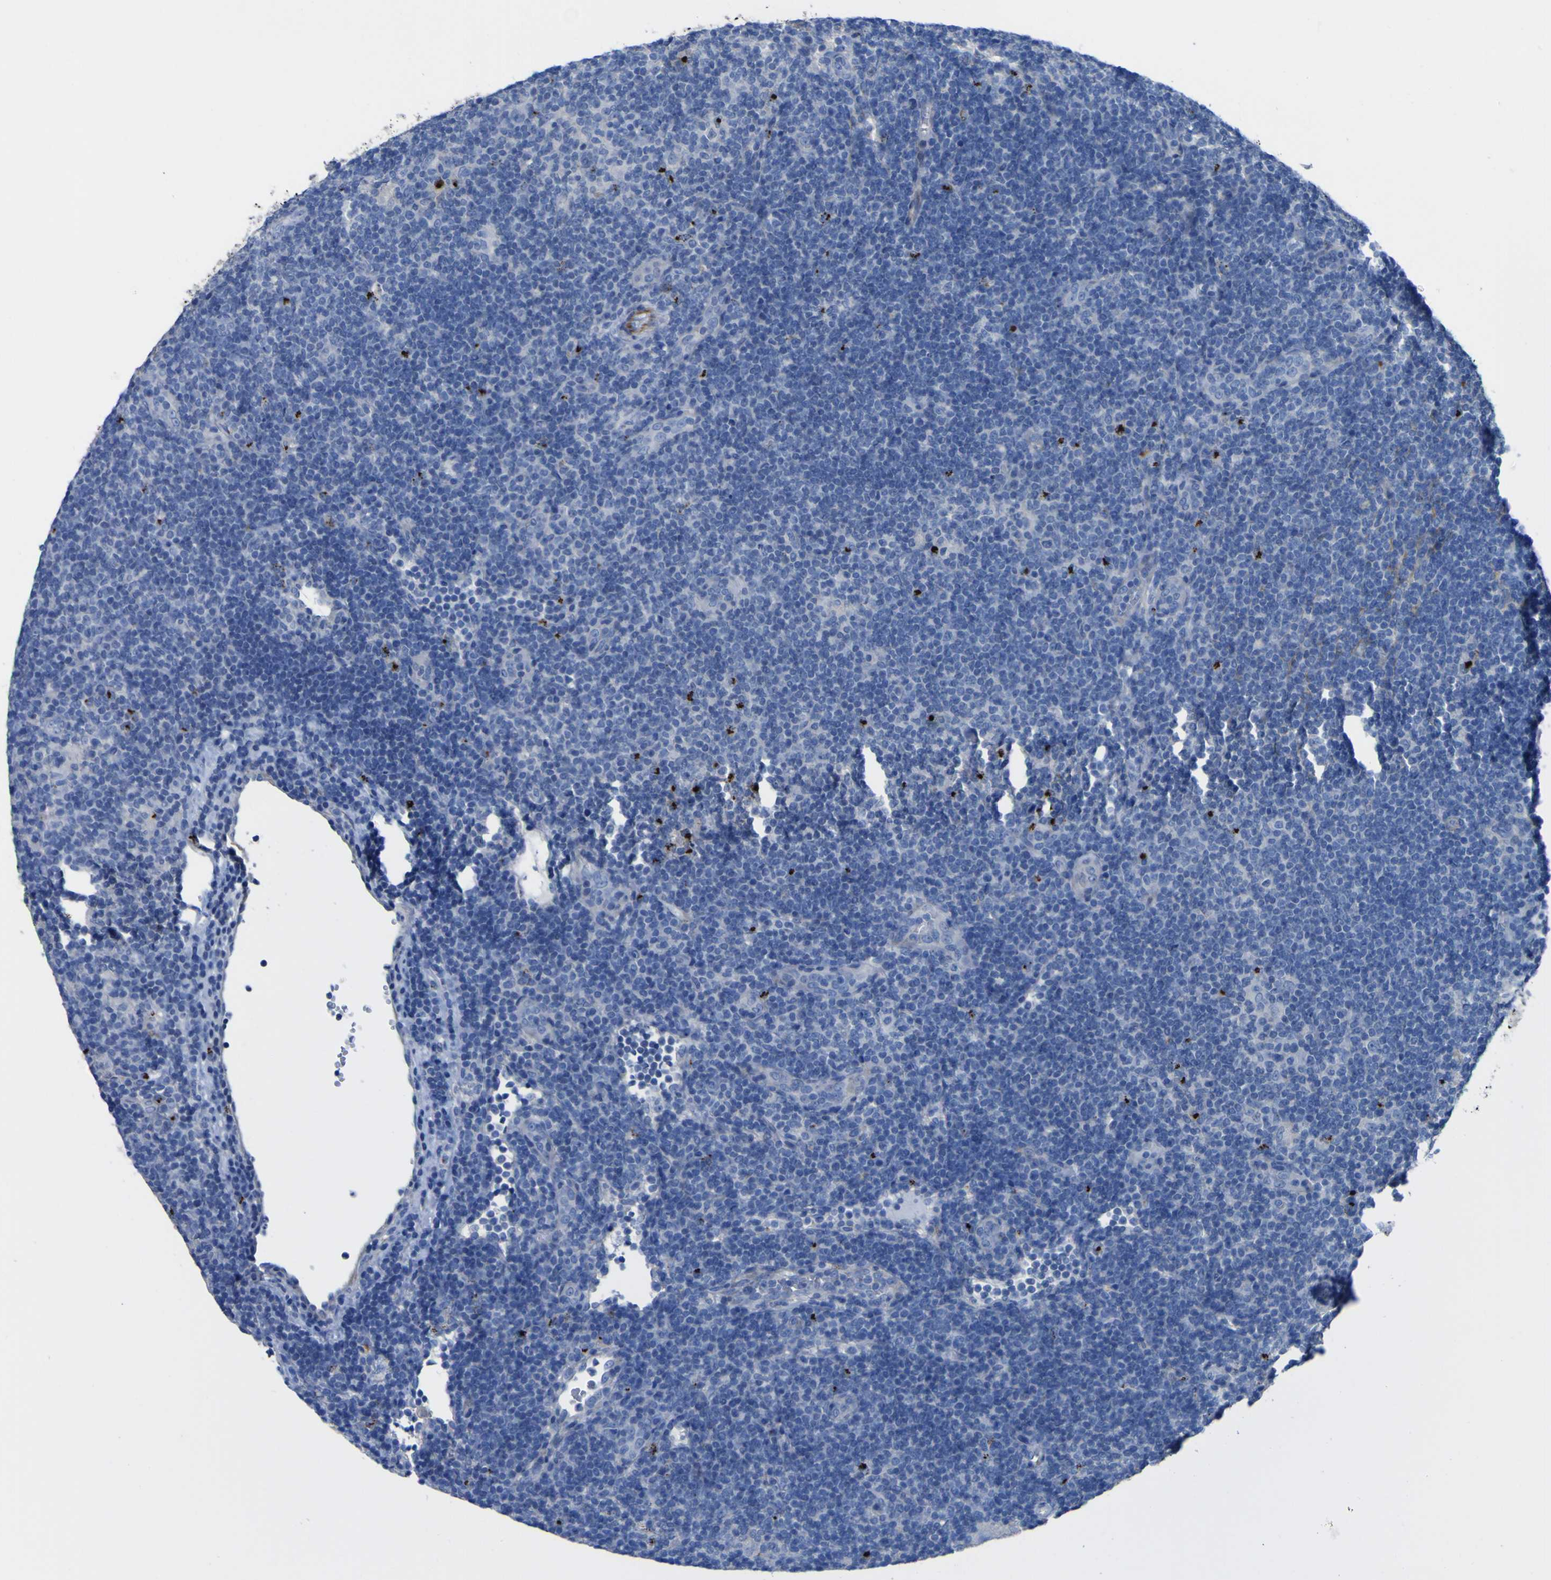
{"staining": {"intensity": "negative", "quantity": "none", "location": "none"}, "tissue": "lymphoma", "cell_type": "Tumor cells", "image_type": "cancer", "snomed": [{"axis": "morphology", "description": "Hodgkin's disease, NOS"}, {"axis": "topography", "description": "Lymph node"}], "caption": "The image displays no staining of tumor cells in Hodgkin's disease.", "gene": "AGO4", "patient": {"sex": "female", "age": 57}}